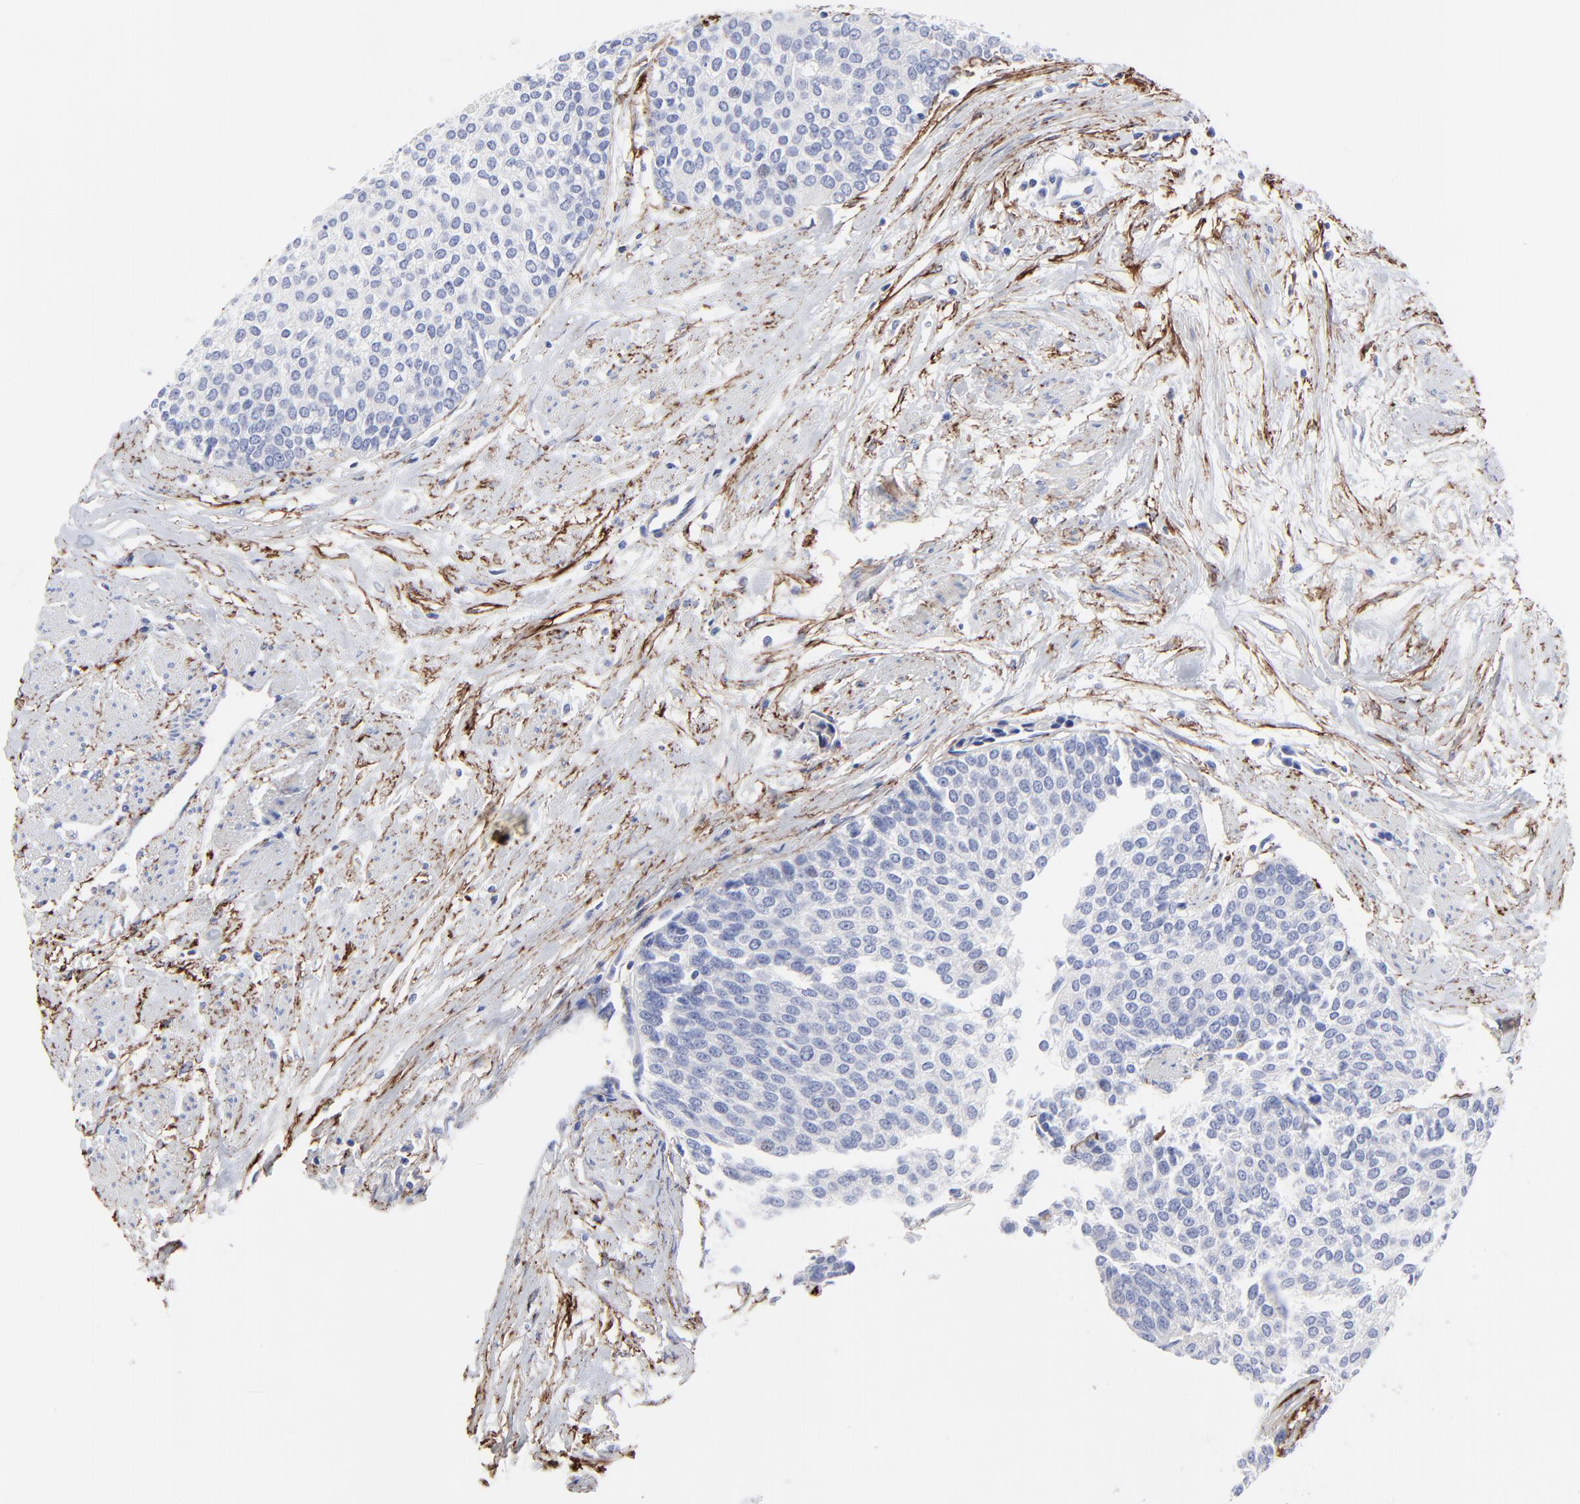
{"staining": {"intensity": "negative", "quantity": "none", "location": "none"}, "tissue": "urothelial cancer", "cell_type": "Tumor cells", "image_type": "cancer", "snomed": [{"axis": "morphology", "description": "Urothelial carcinoma, Low grade"}, {"axis": "topography", "description": "Urinary bladder"}], "caption": "Micrograph shows no significant protein positivity in tumor cells of urothelial cancer. (Brightfield microscopy of DAB (3,3'-diaminobenzidine) IHC at high magnification).", "gene": "FBLN2", "patient": {"sex": "female", "age": 73}}